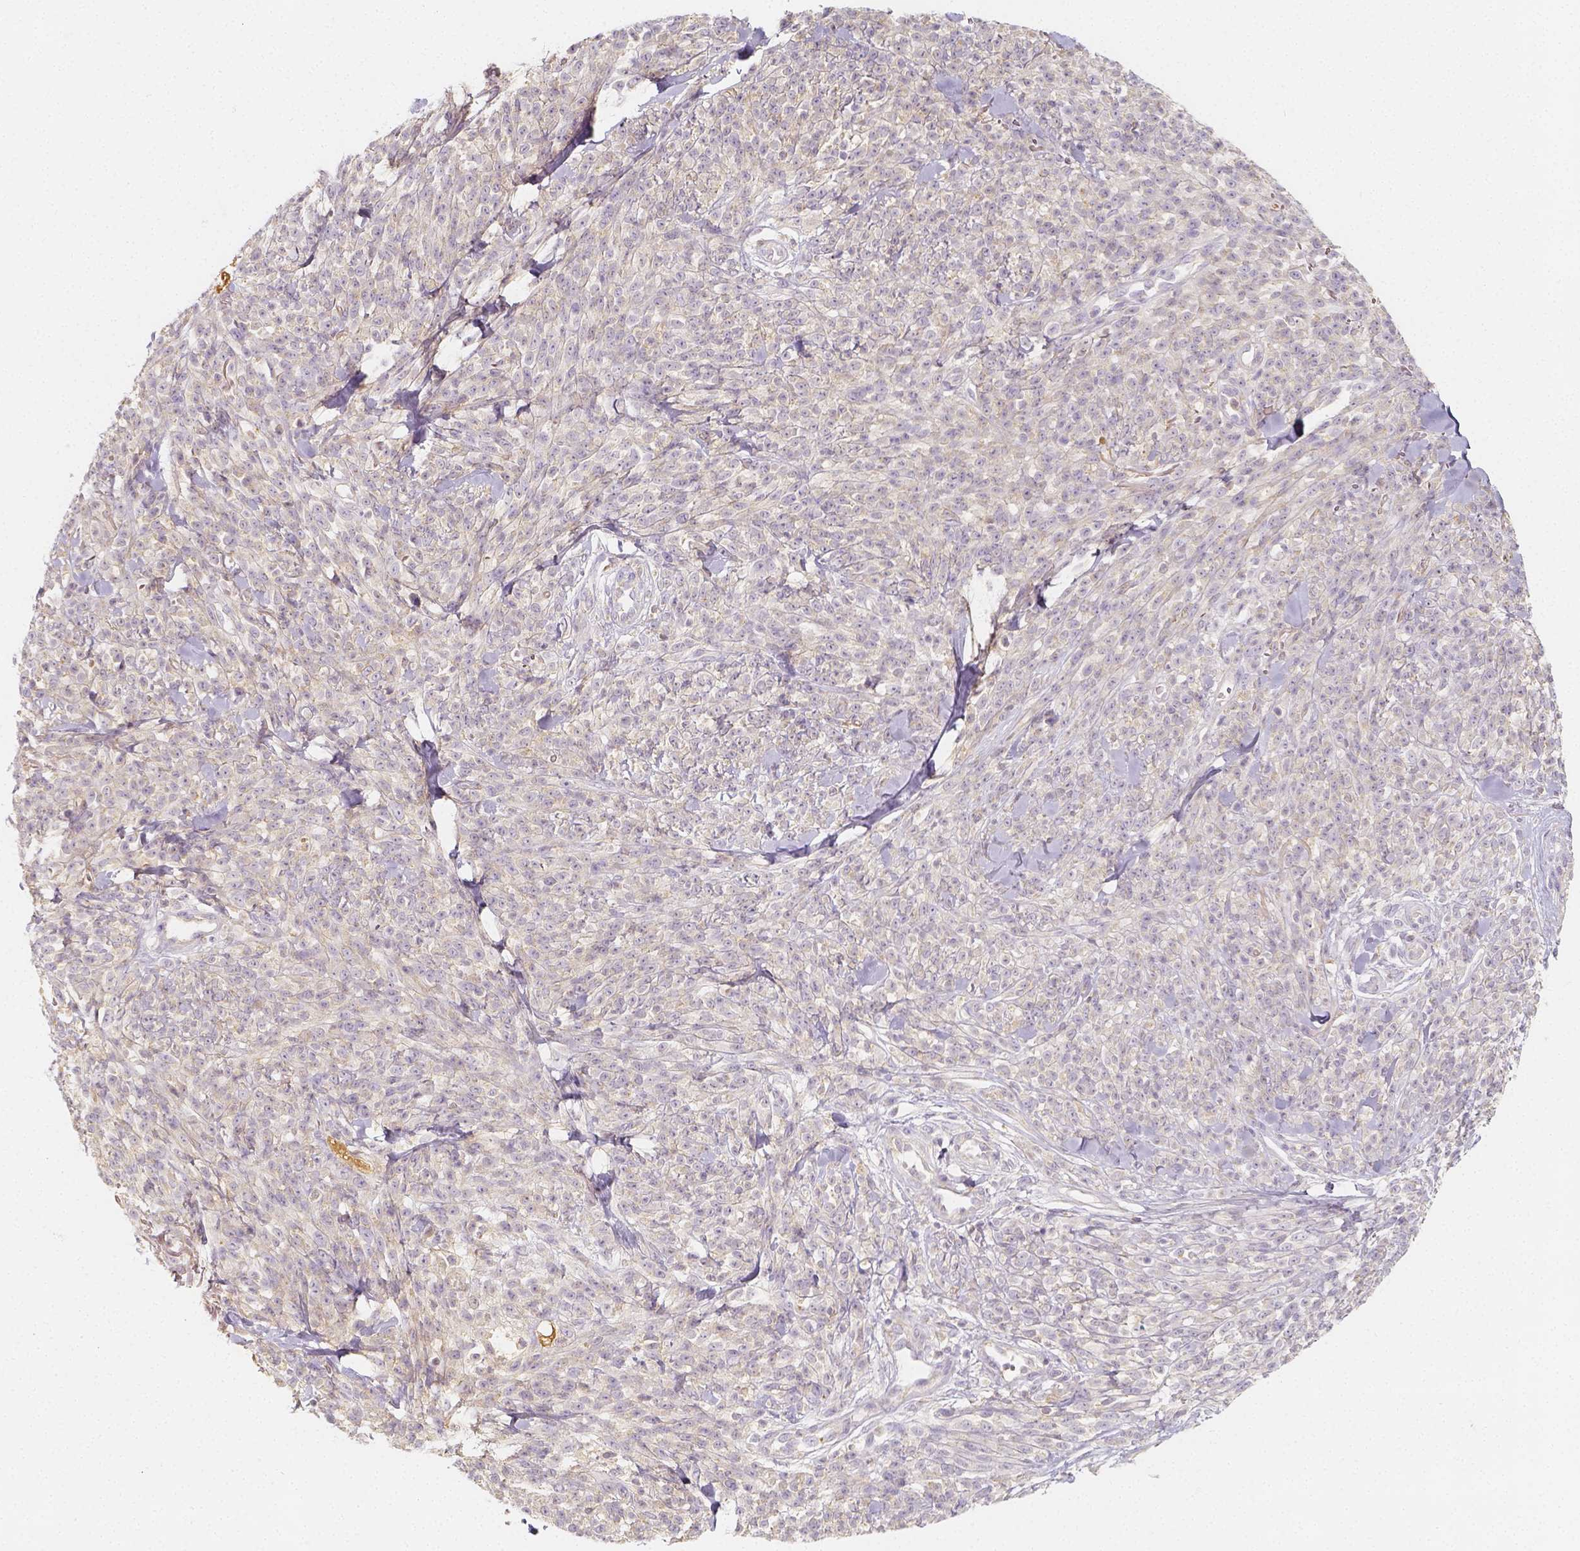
{"staining": {"intensity": "weak", "quantity": ">75%", "location": "cytoplasmic/membranous"}, "tissue": "melanoma", "cell_type": "Tumor cells", "image_type": "cancer", "snomed": [{"axis": "morphology", "description": "Malignant melanoma, NOS"}, {"axis": "topography", "description": "Skin"}, {"axis": "topography", "description": "Skin of trunk"}], "caption": "A high-resolution histopathology image shows immunohistochemistry staining of malignant melanoma, which displays weak cytoplasmic/membranous staining in approximately >75% of tumor cells.", "gene": "PTPRJ", "patient": {"sex": "male", "age": 74}}